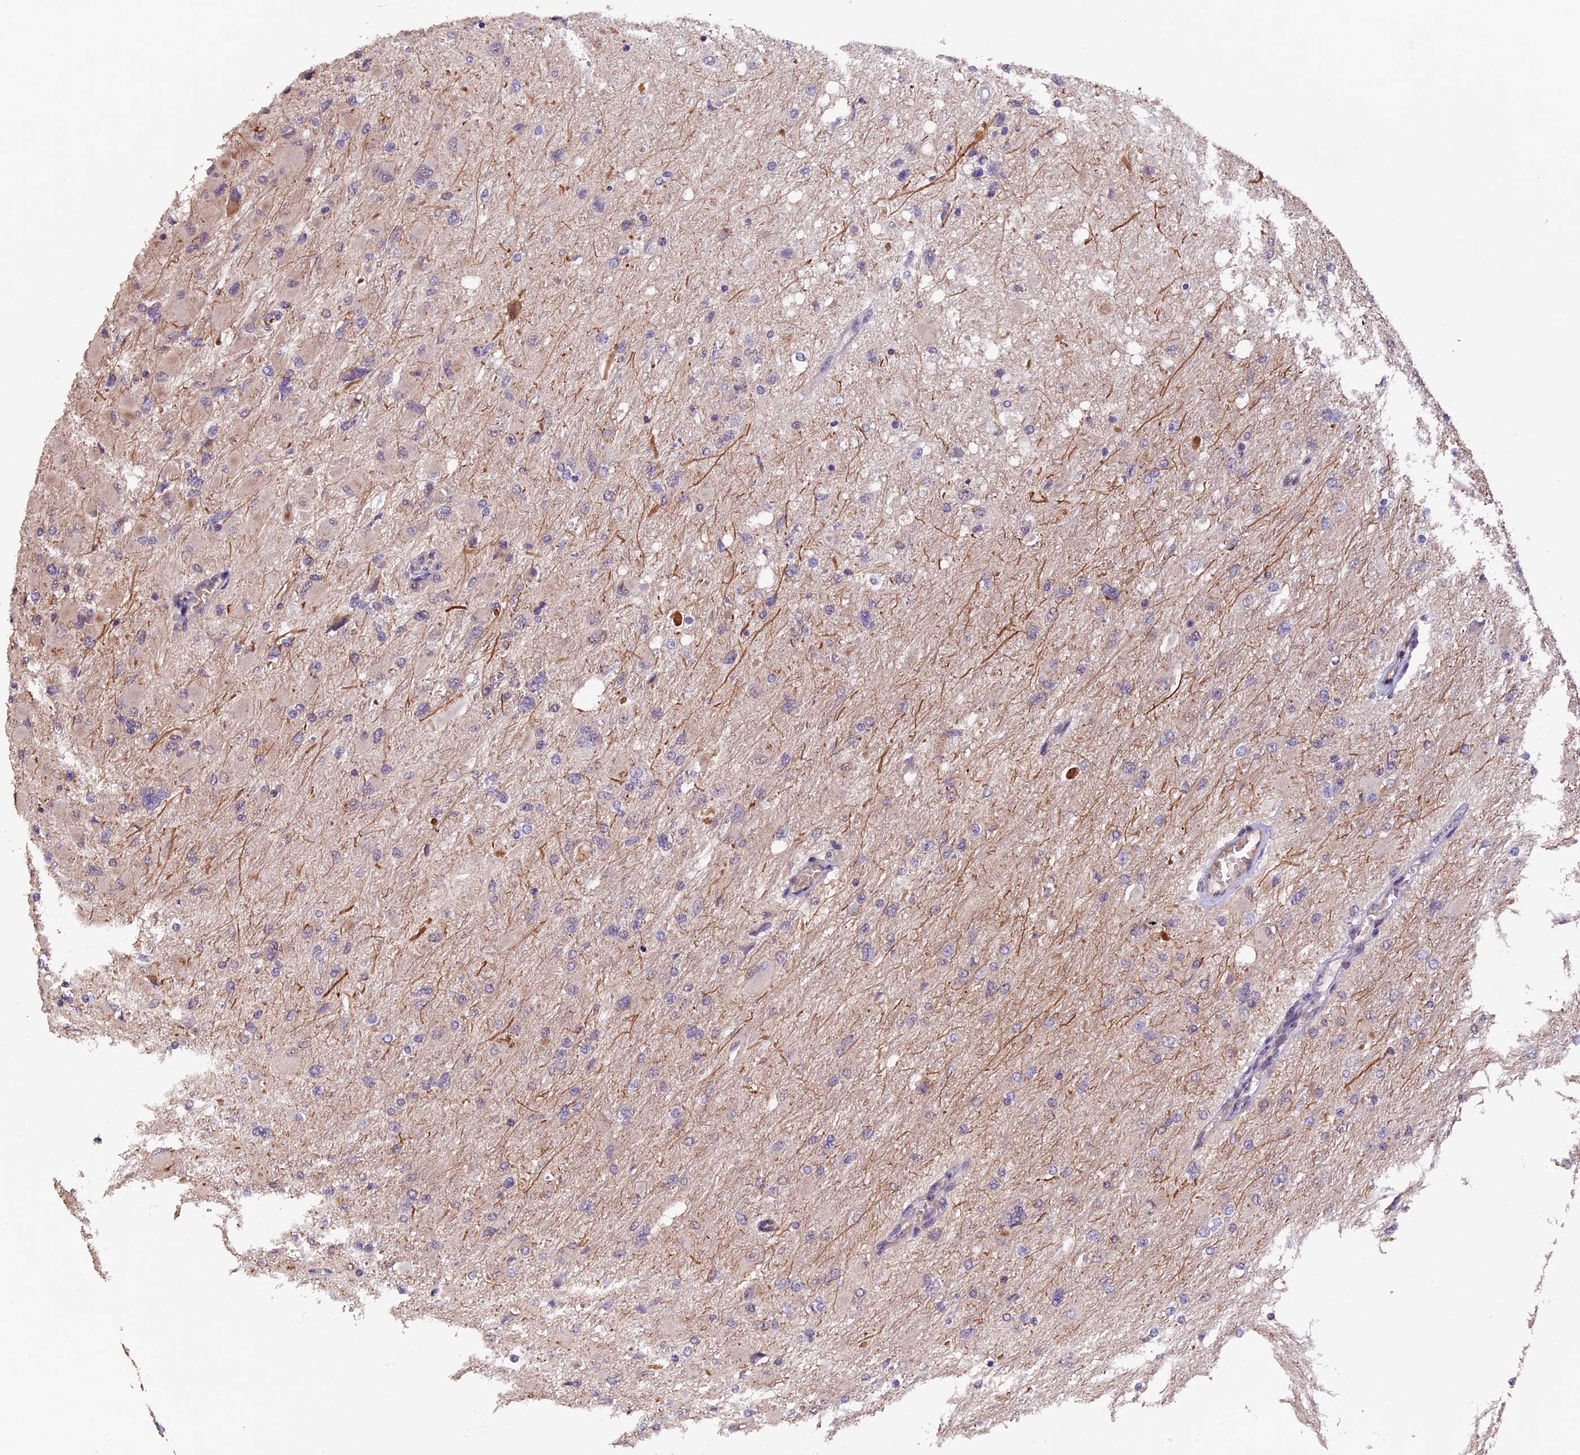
{"staining": {"intensity": "negative", "quantity": "none", "location": "none"}, "tissue": "glioma", "cell_type": "Tumor cells", "image_type": "cancer", "snomed": [{"axis": "morphology", "description": "Glioma, malignant, High grade"}, {"axis": "topography", "description": "Cerebral cortex"}], "caption": "DAB (3,3'-diaminobenzidine) immunohistochemical staining of human malignant glioma (high-grade) displays no significant expression in tumor cells.", "gene": "GNB5", "patient": {"sex": "female", "age": 36}}